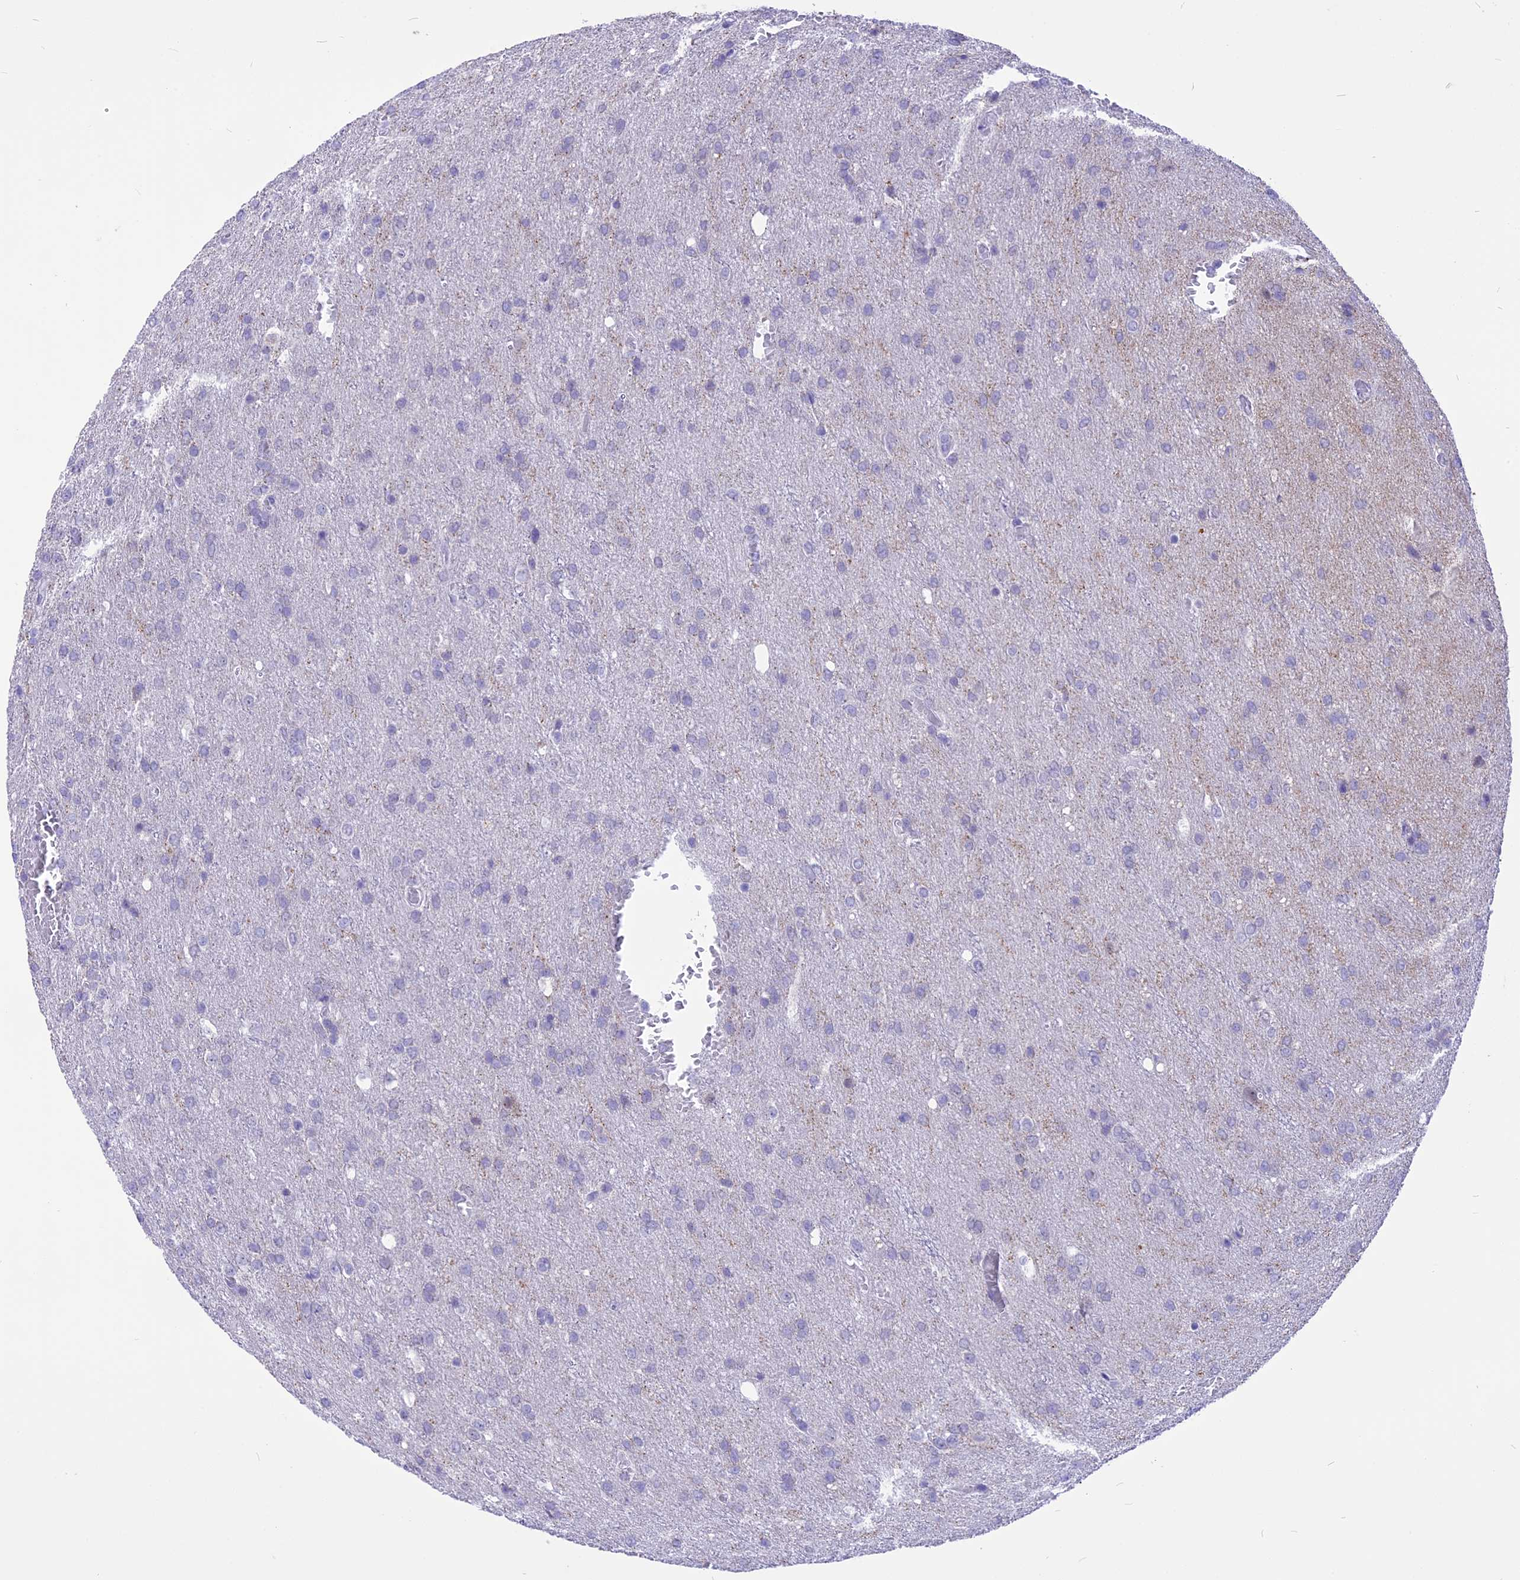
{"staining": {"intensity": "negative", "quantity": "none", "location": "none"}, "tissue": "glioma", "cell_type": "Tumor cells", "image_type": "cancer", "snomed": [{"axis": "morphology", "description": "Glioma, malignant, High grade"}, {"axis": "topography", "description": "Brain"}], "caption": "Human glioma stained for a protein using IHC demonstrates no positivity in tumor cells.", "gene": "CMSS1", "patient": {"sex": "female", "age": 74}}